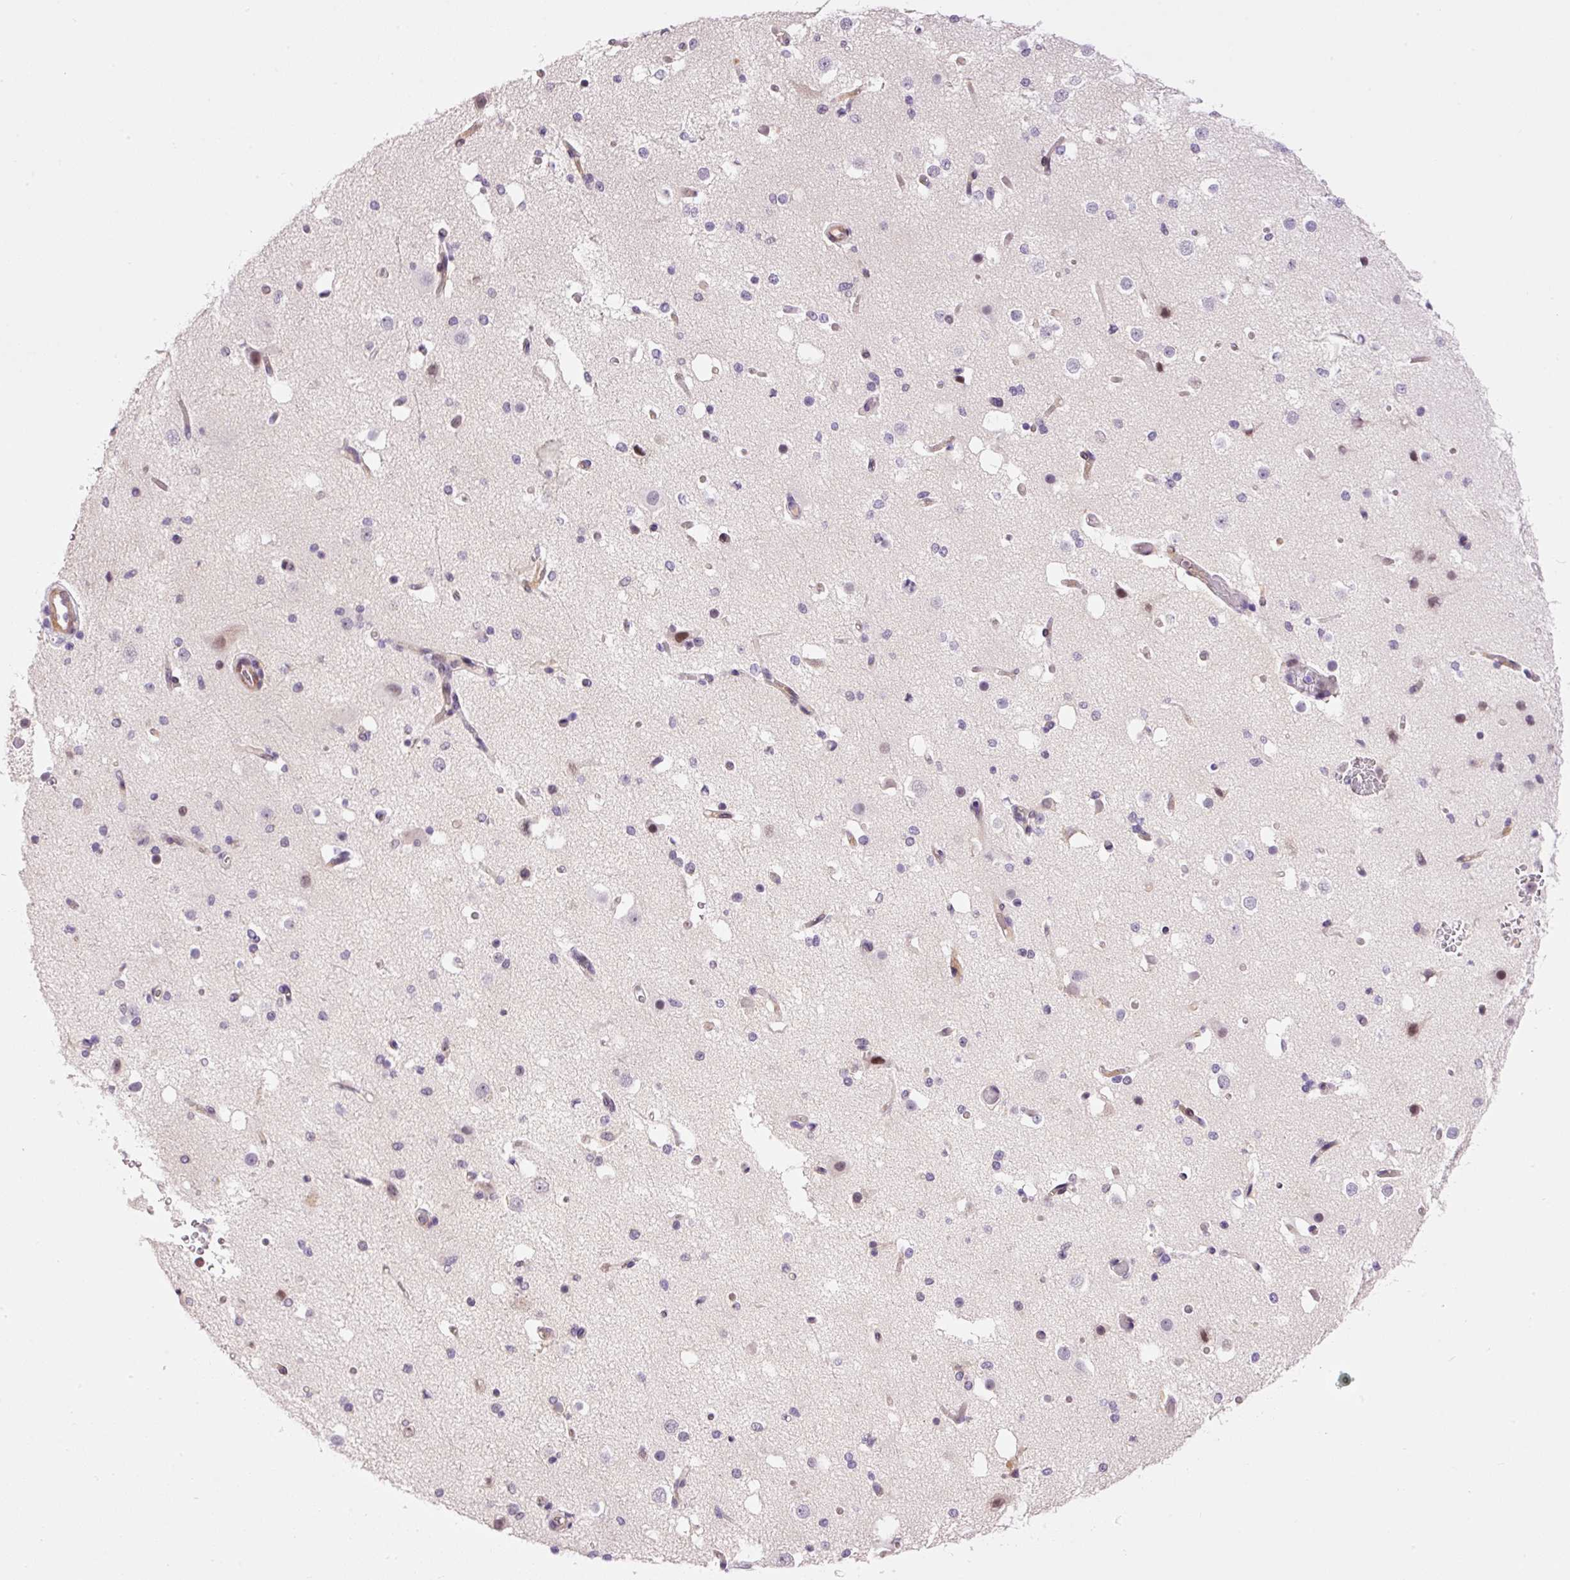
{"staining": {"intensity": "negative", "quantity": "none", "location": "none"}, "tissue": "cerebral cortex", "cell_type": "Endothelial cells", "image_type": "normal", "snomed": [{"axis": "morphology", "description": "Normal tissue, NOS"}, {"axis": "morphology", "description": "Inflammation, NOS"}, {"axis": "topography", "description": "Cerebral cortex"}], "caption": "Endothelial cells show no significant protein staining in normal cerebral cortex. (DAB immunohistochemistry (IHC) visualized using brightfield microscopy, high magnification).", "gene": "HNF1A", "patient": {"sex": "male", "age": 6}}